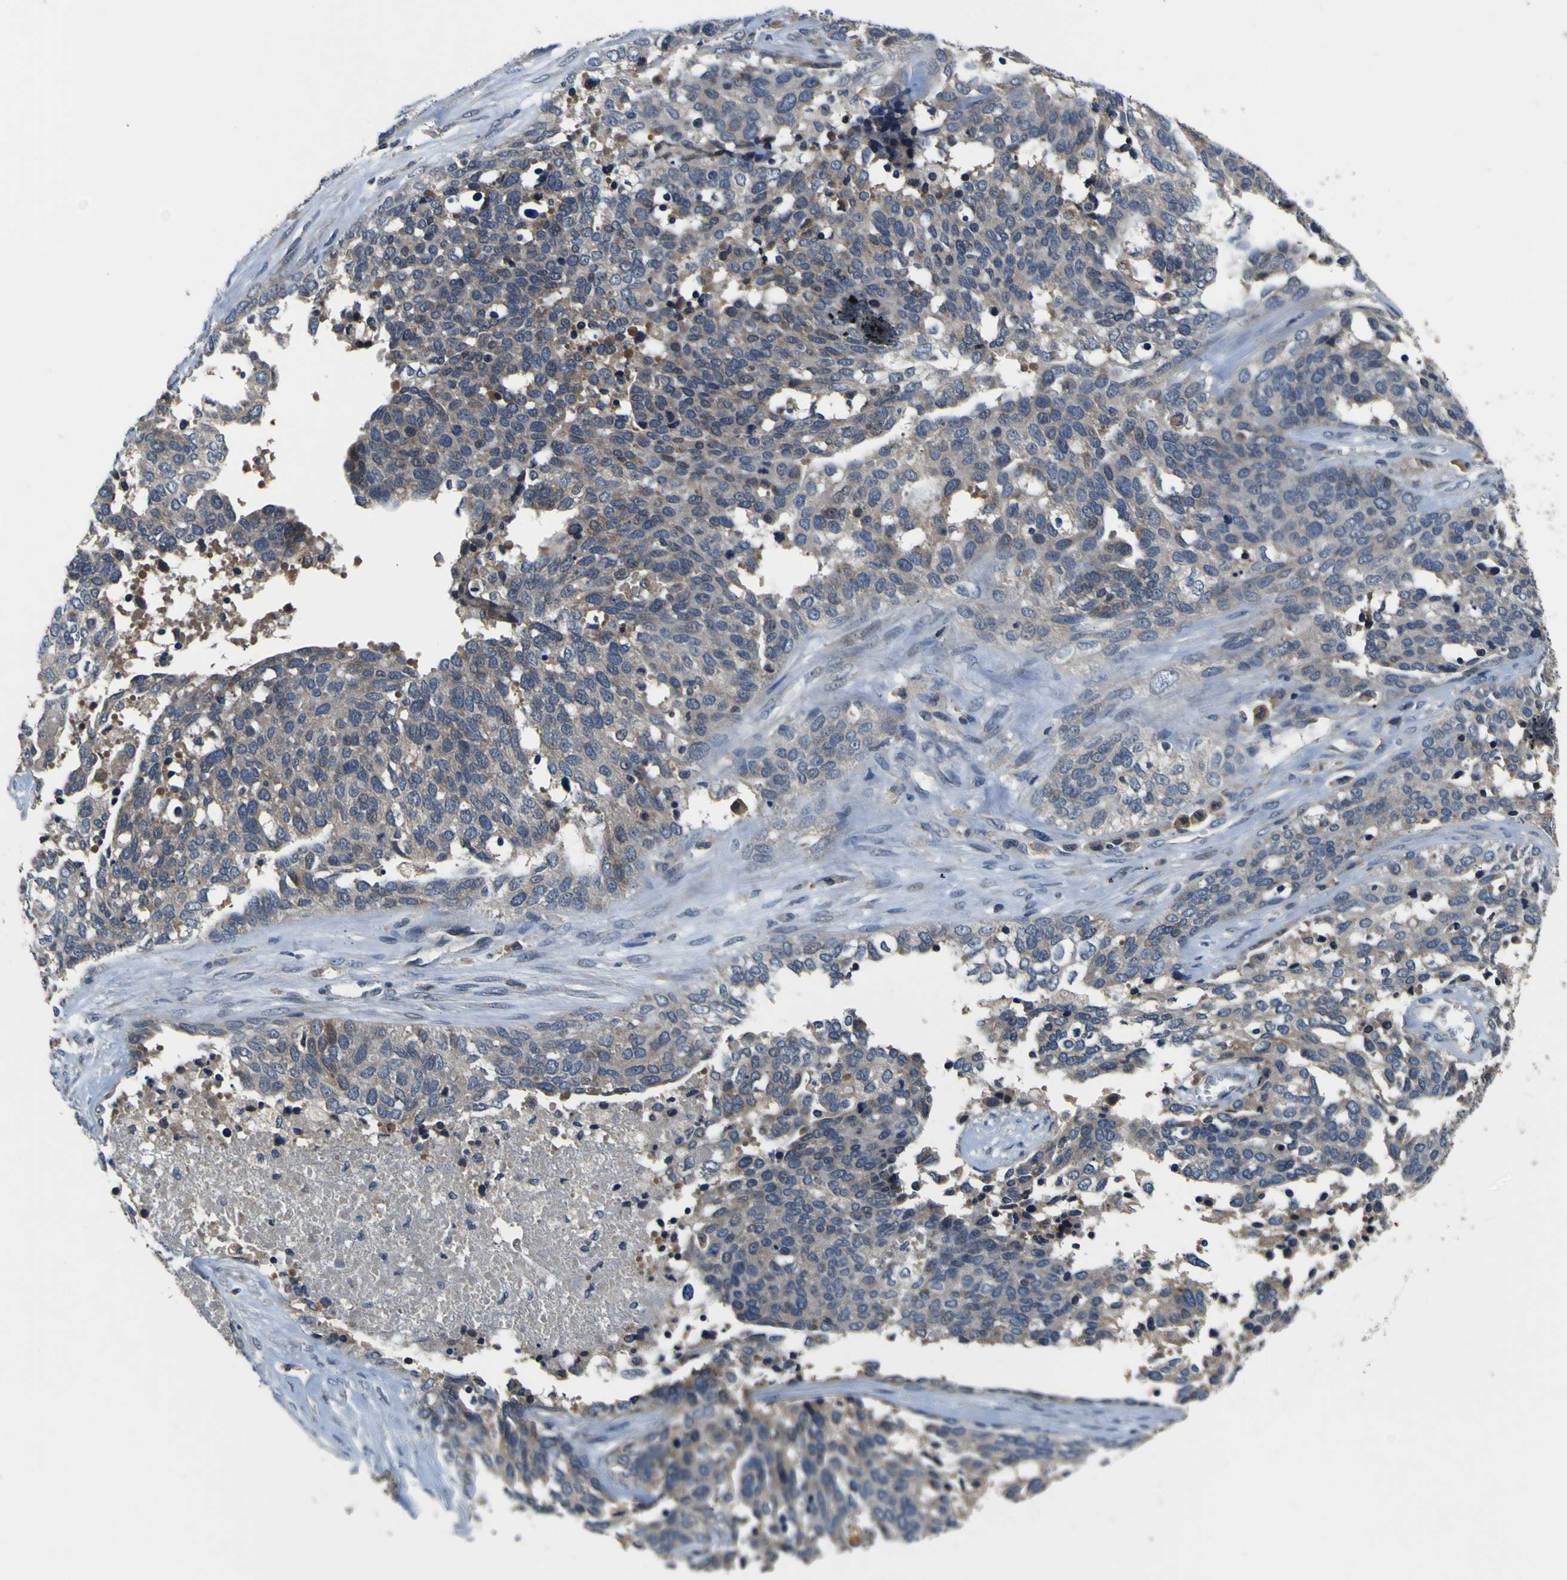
{"staining": {"intensity": "weak", "quantity": "<25%", "location": "cytoplasmic/membranous"}, "tissue": "ovarian cancer", "cell_type": "Tumor cells", "image_type": "cancer", "snomed": [{"axis": "morphology", "description": "Cystadenocarcinoma, serous, NOS"}, {"axis": "topography", "description": "Ovary"}], "caption": "This histopathology image is of ovarian serous cystadenocarcinoma stained with immunohistochemistry to label a protein in brown with the nuclei are counter-stained blue. There is no positivity in tumor cells.", "gene": "EPHB4", "patient": {"sex": "female", "age": 44}}